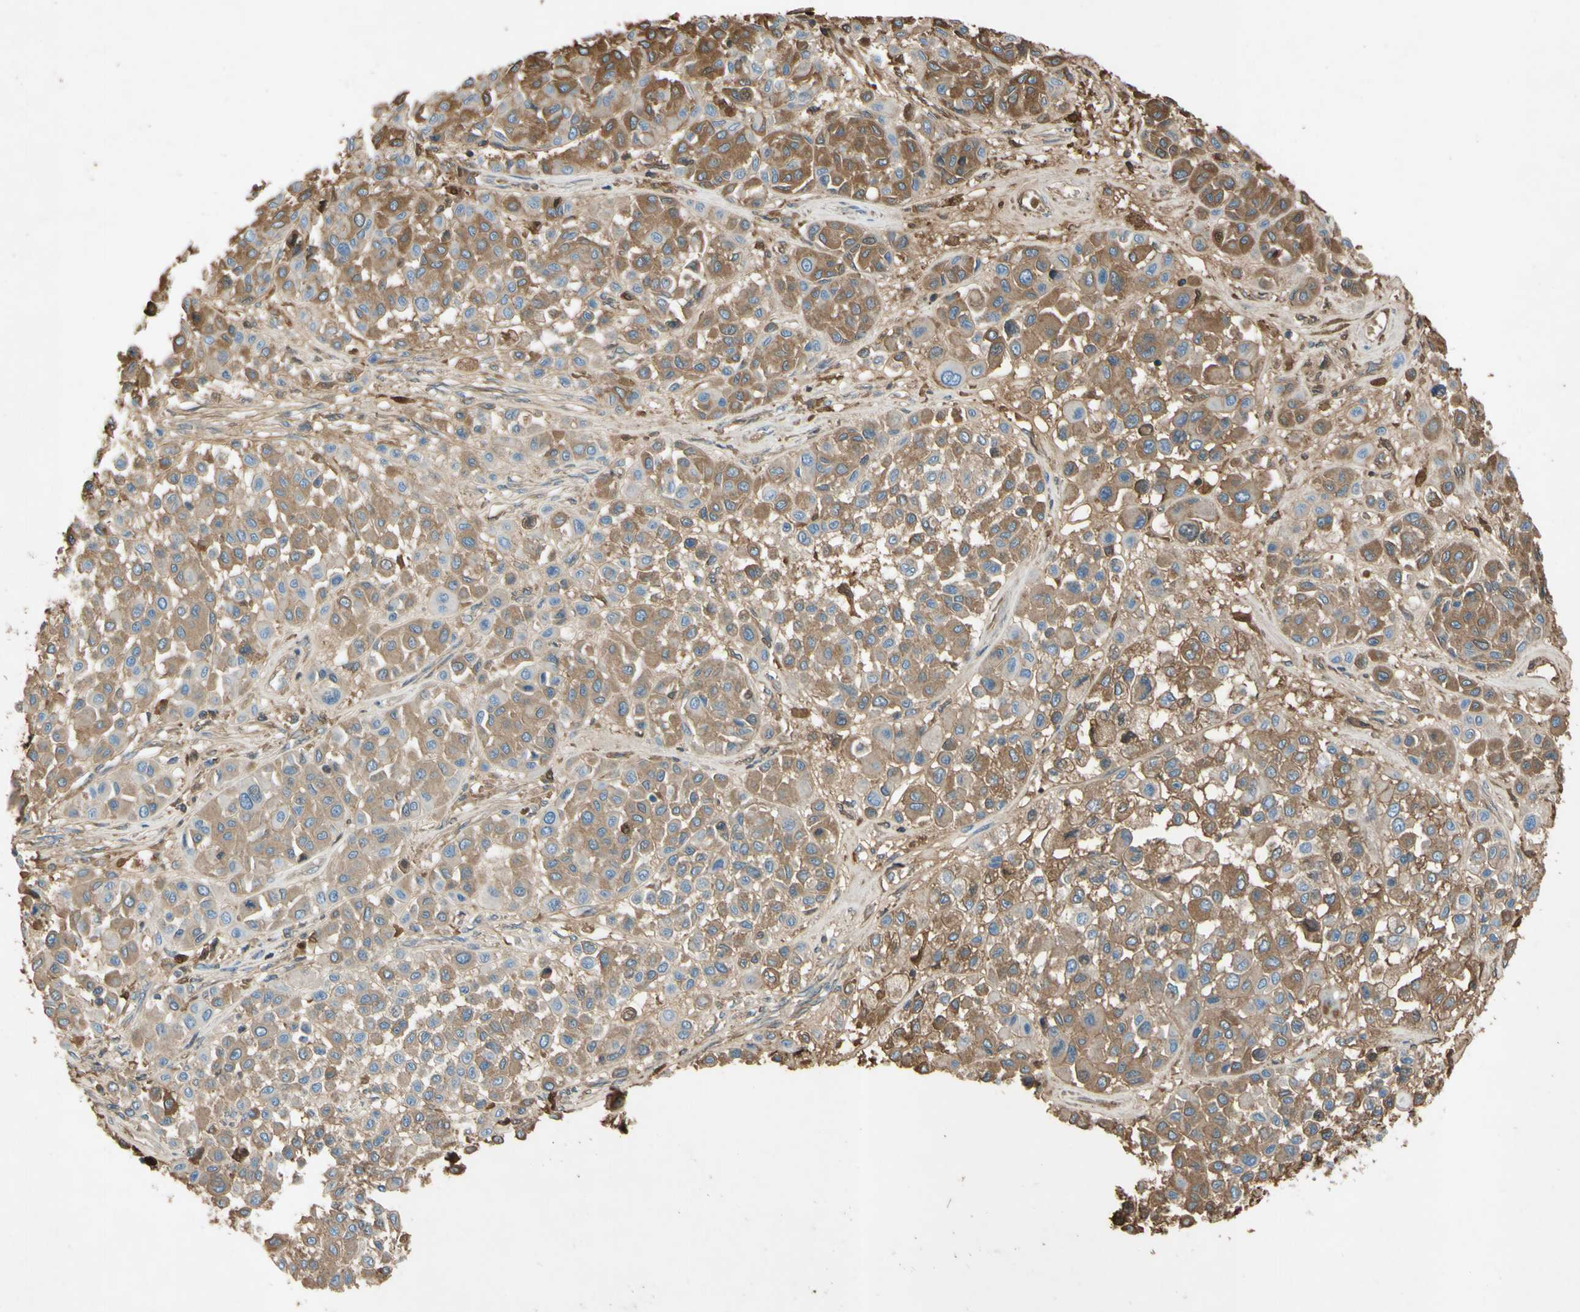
{"staining": {"intensity": "moderate", "quantity": ">75%", "location": "cytoplasmic/membranous"}, "tissue": "melanoma", "cell_type": "Tumor cells", "image_type": "cancer", "snomed": [{"axis": "morphology", "description": "Malignant melanoma, Metastatic site"}, {"axis": "topography", "description": "Soft tissue"}], "caption": "Tumor cells demonstrate medium levels of moderate cytoplasmic/membranous positivity in about >75% of cells in malignant melanoma (metastatic site).", "gene": "TIMP2", "patient": {"sex": "male", "age": 41}}